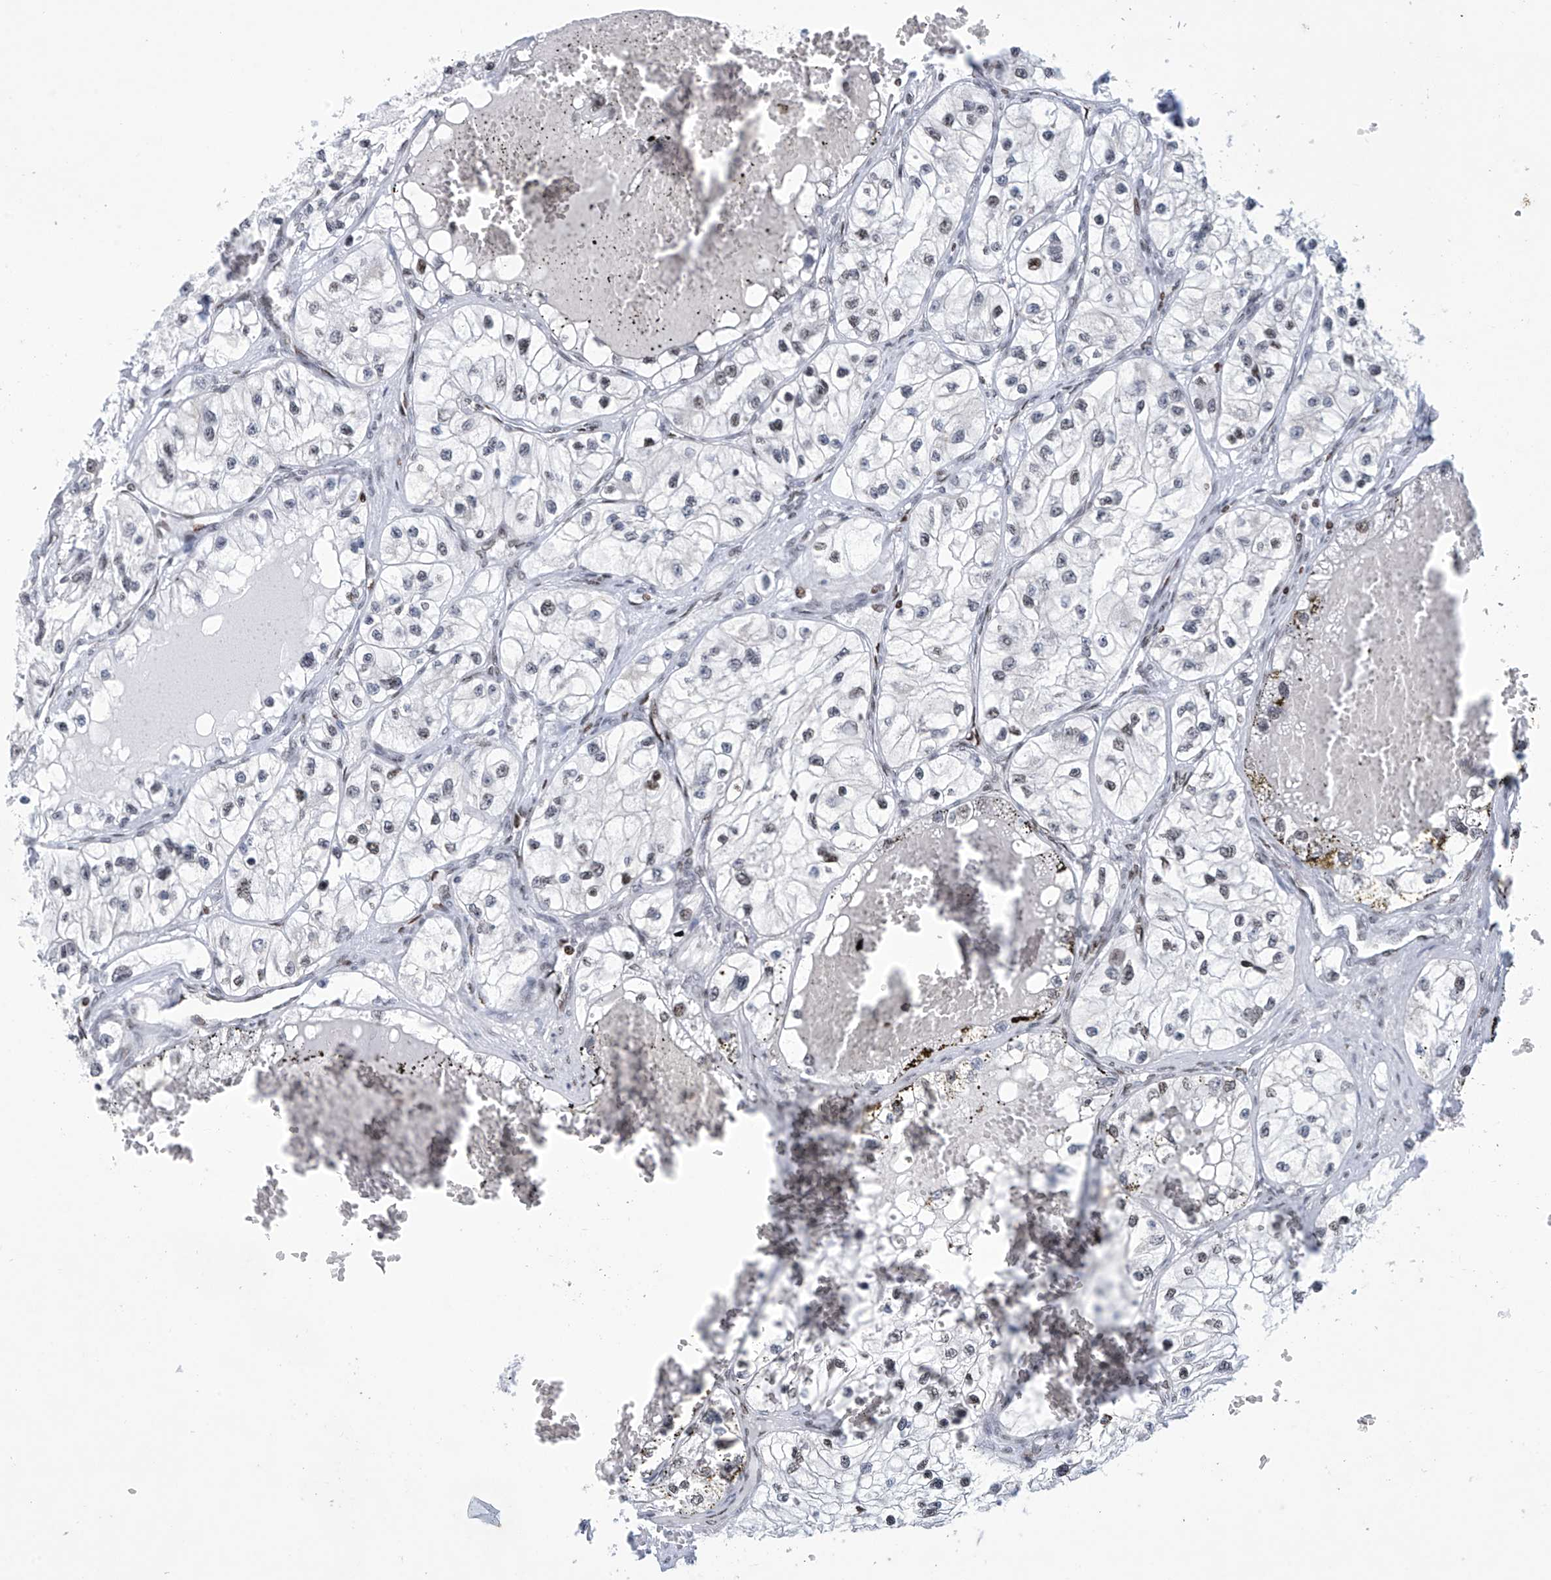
{"staining": {"intensity": "weak", "quantity": "25%-75%", "location": "nuclear"}, "tissue": "renal cancer", "cell_type": "Tumor cells", "image_type": "cancer", "snomed": [{"axis": "morphology", "description": "Adenocarcinoma, NOS"}, {"axis": "topography", "description": "Kidney"}], "caption": "IHC histopathology image of human adenocarcinoma (renal) stained for a protein (brown), which demonstrates low levels of weak nuclear positivity in approximately 25%-75% of tumor cells.", "gene": "RFX7", "patient": {"sex": "female", "age": 57}}